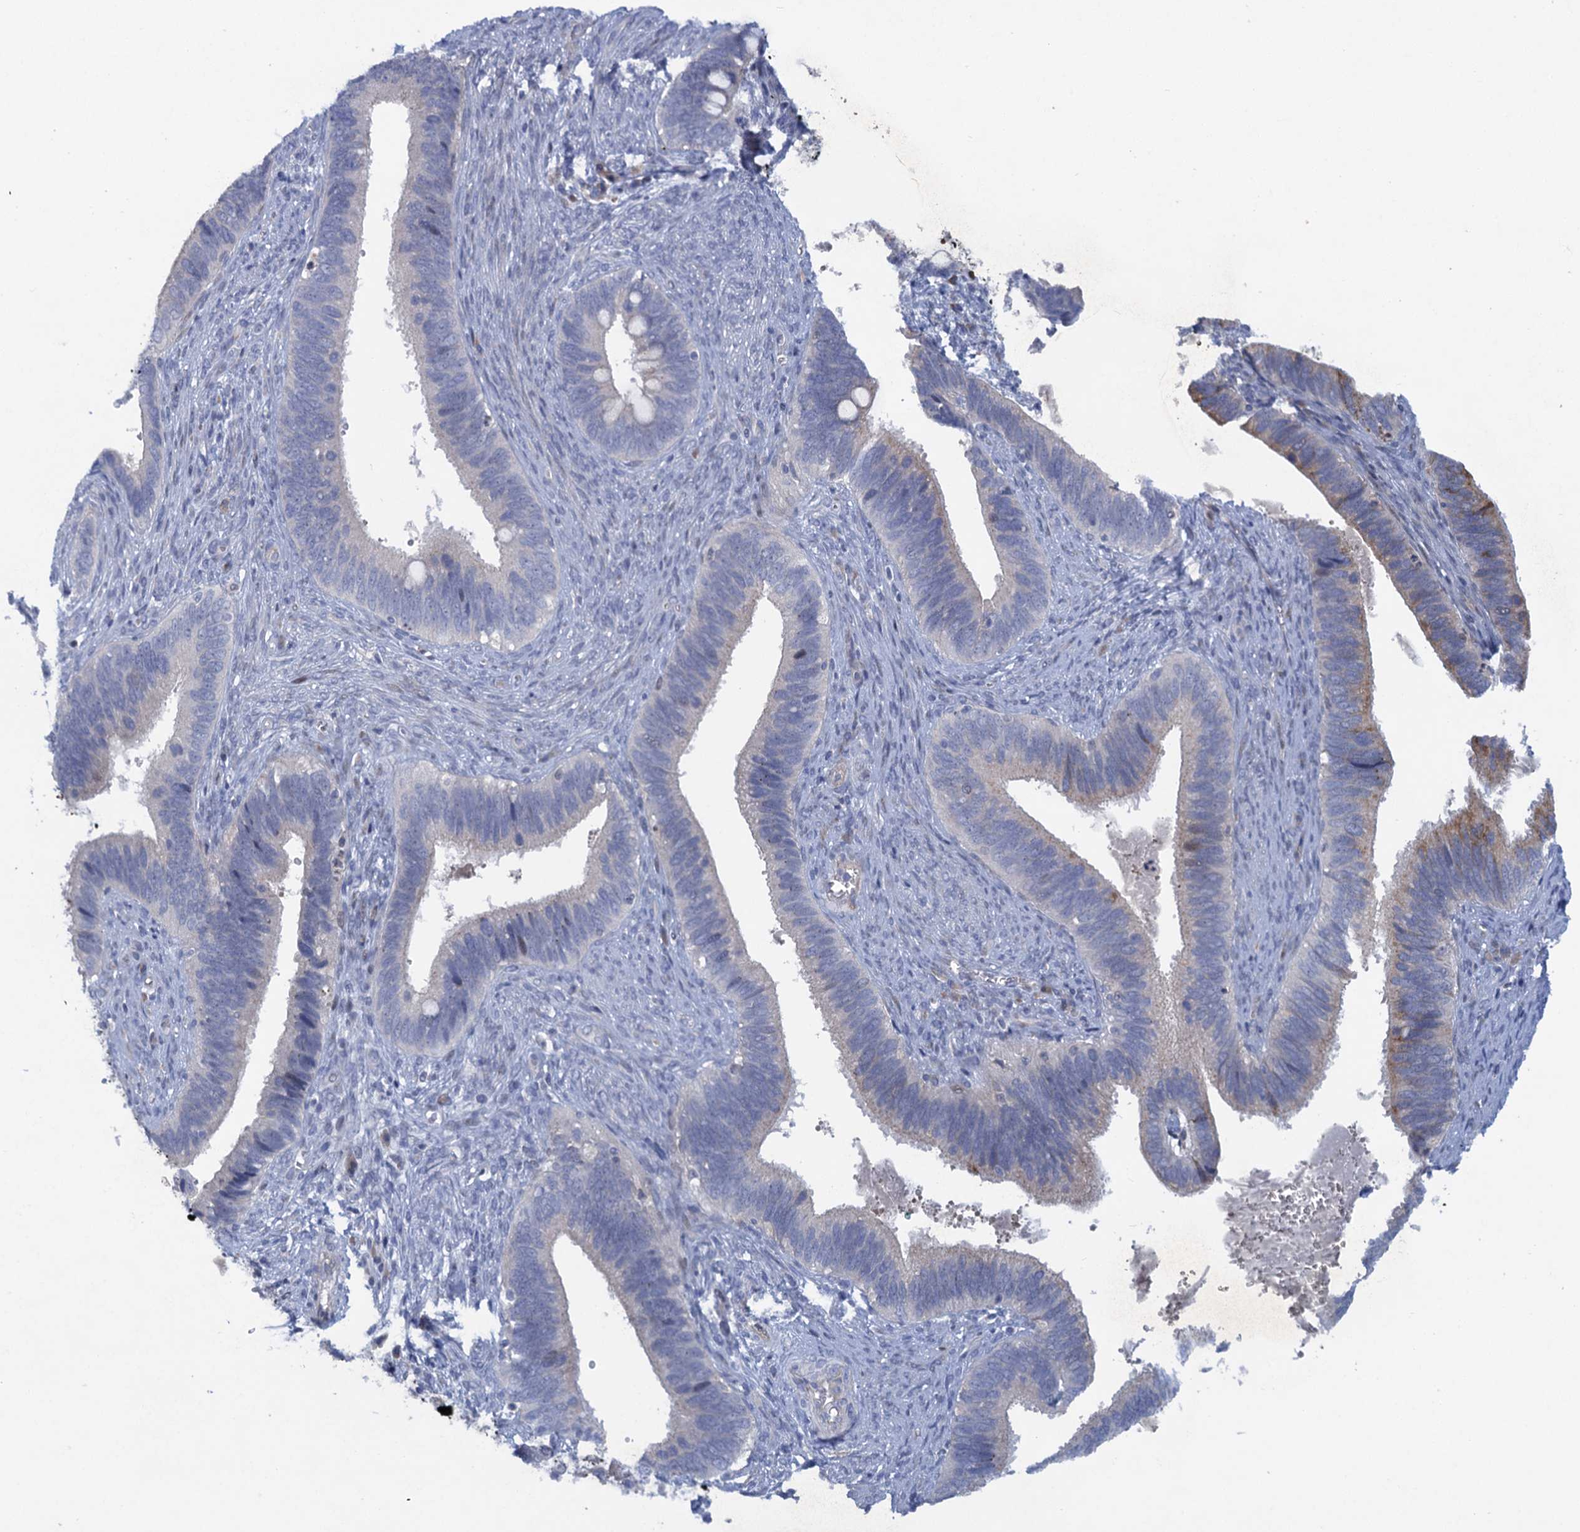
{"staining": {"intensity": "negative", "quantity": "none", "location": "none"}, "tissue": "cervical cancer", "cell_type": "Tumor cells", "image_type": "cancer", "snomed": [{"axis": "morphology", "description": "Adenocarcinoma, NOS"}, {"axis": "topography", "description": "Cervix"}], "caption": "Protein analysis of cervical adenocarcinoma reveals no significant expression in tumor cells.", "gene": "QPCTL", "patient": {"sex": "female", "age": 42}}